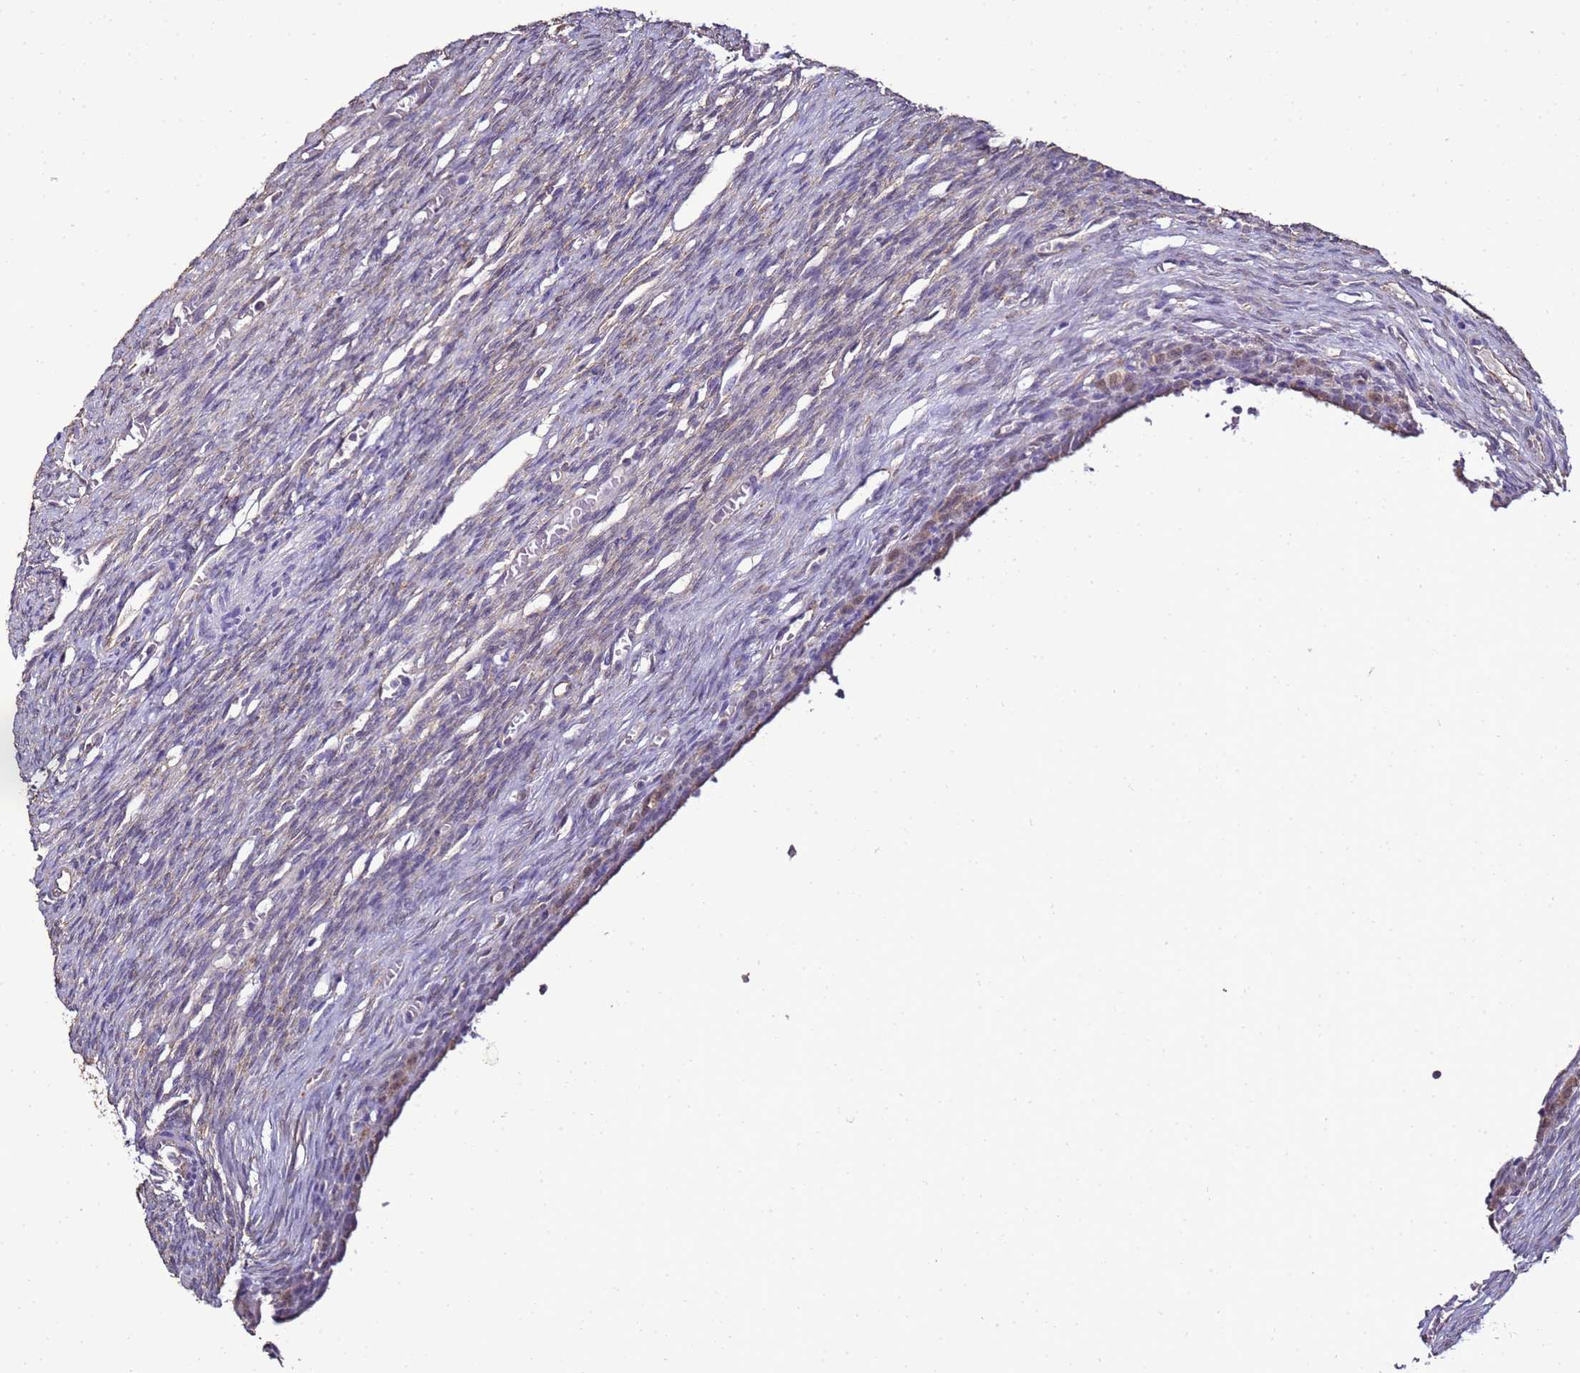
{"staining": {"intensity": "weak", "quantity": "<25%", "location": "cytoplasmic/membranous"}, "tissue": "ovary", "cell_type": "Ovarian stroma cells", "image_type": "normal", "snomed": [{"axis": "morphology", "description": "Normal tissue, NOS"}, {"axis": "topography", "description": "Ovary"}], "caption": "This is an IHC photomicrograph of unremarkable ovary. There is no staining in ovarian stroma cells.", "gene": "ENOPH1", "patient": {"sex": "female", "age": 27}}